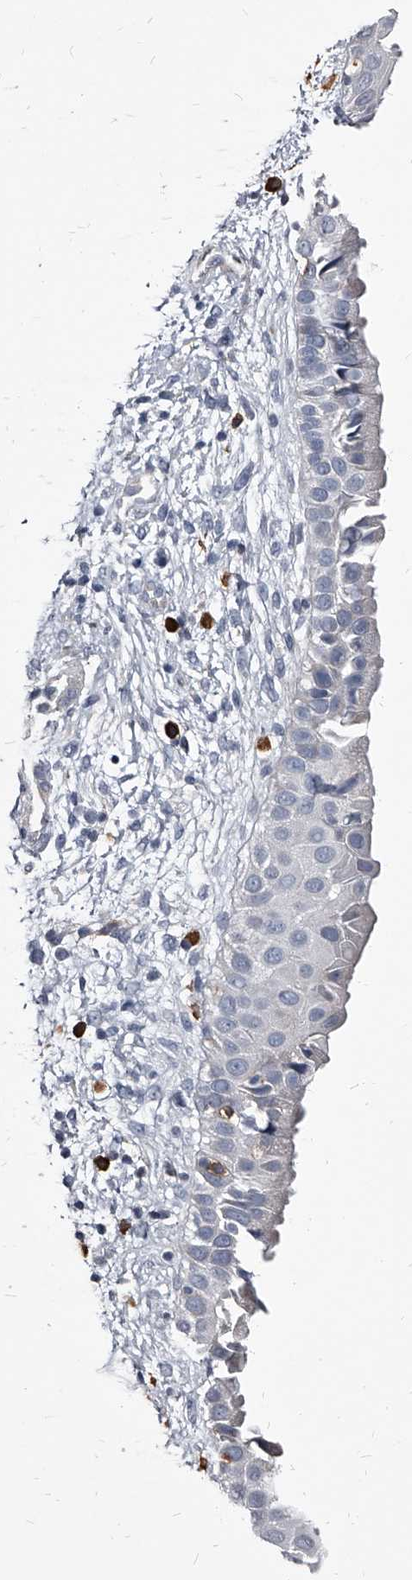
{"staining": {"intensity": "negative", "quantity": "none", "location": "none"}, "tissue": "nasopharynx", "cell_type": "Respiratory epithelial cells", "image_type": "normal", "snomed": [{"axis": "morphology", "description": "Normal tissue, NOS"}, {"axis": "topography", "description": "Nasopharynx"}], "caption": "An immunohistochemistry photomicrograph of benign nasopharynx is shown. There is no staining in respiratory epithelial cells of nasopharynx.", "gene": "PGLYRP3", "patient": {"sex": "male", "age": 22}}